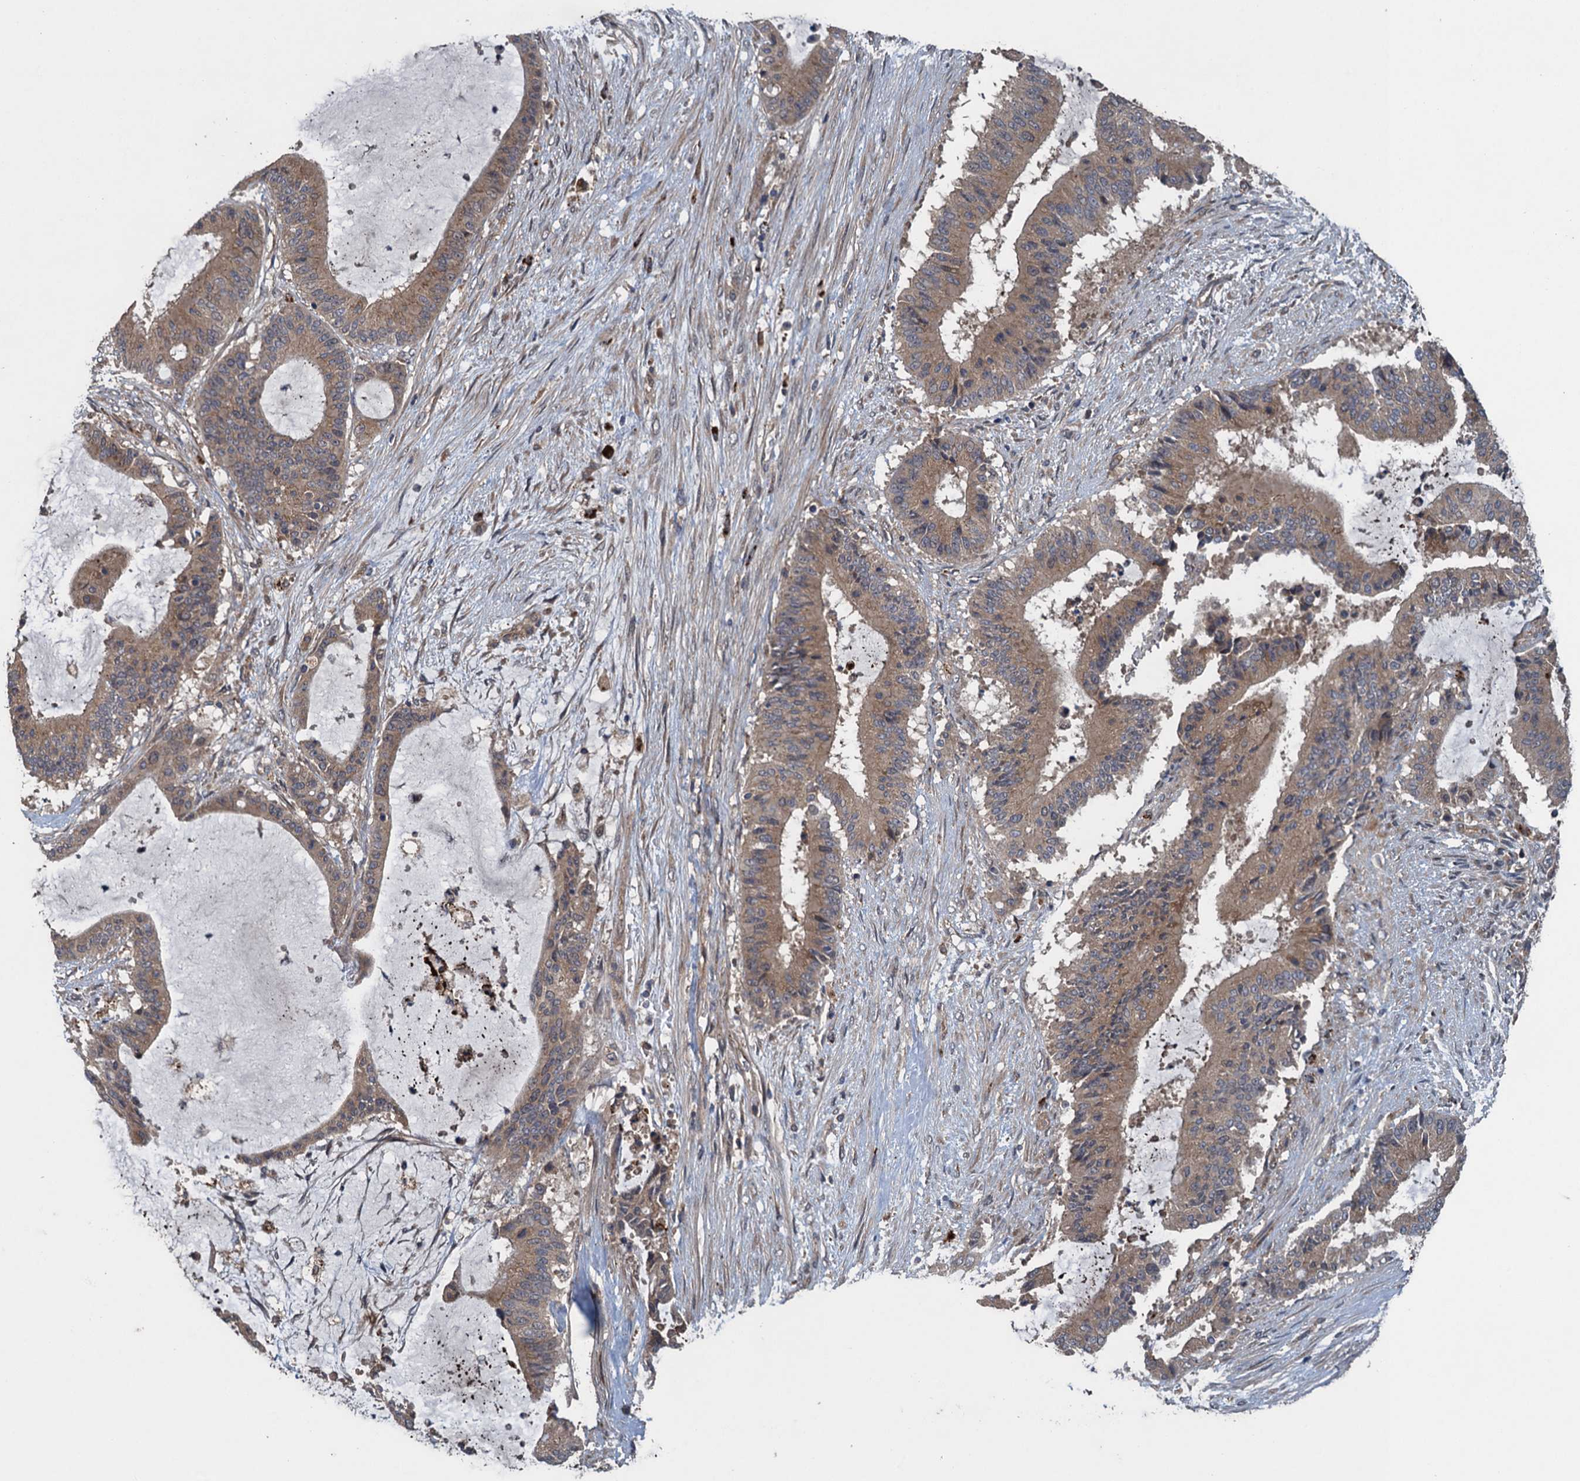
{"staining": {"intensity": "moderate", "quantity": ">75%", "location": "cytoplasmic/membranous"}, "tissue": "liver cancer", "cell_type": "Tumor cells", "image_type": "cancer", "snomed": [{"axis": "morphology", "description": "Normal tissue, NOS"}, {"axis": "morphology", "description": "Cholangiocarcinoma"}, {"axis": "topography", "description": "Liver"}, {"axis": "topography", "description": "Peripheral nerve tissue"}], "caption": "The histopathology image exhibits immunohistochemical staining of liver cancer. There is moderate cytoplasmic/membranous staining is appreciated in approximately >75% of tumor cells.", "gene": "CNTN5", "patient": {"sex": "female", "age": 73}}